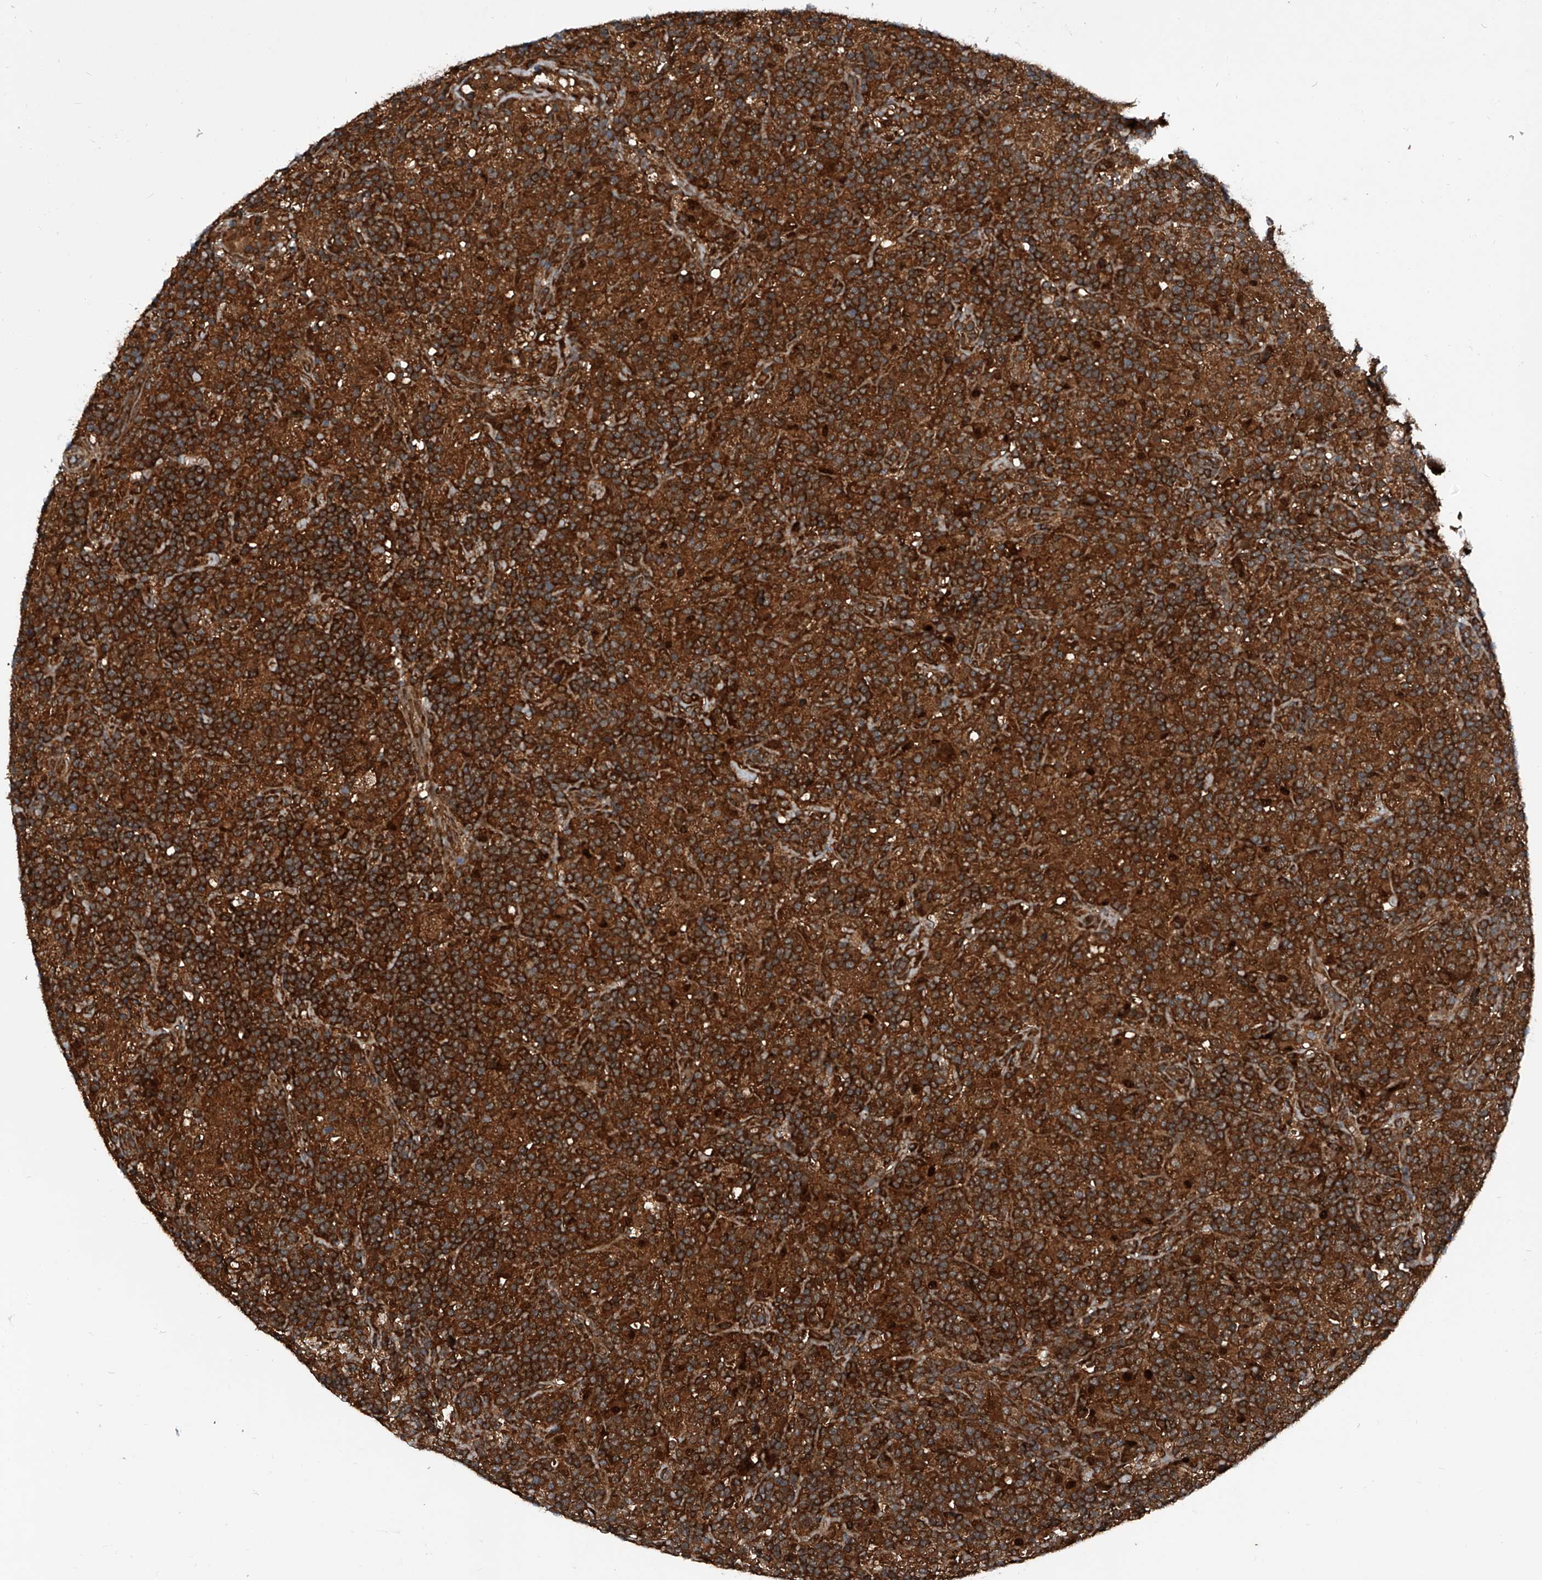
{"staining": {"intensity": "strong", "quantity": ">75%", "location": "cytoplasmic/membranous"}, "tissue": "lymphoma", "cell_type": "Tumor cells", "image_type": "cancer", "snomed": [{"axis": "morphology", "description": "Hodgkin's disease, NOS"}, {"axis": "topography", "description": "Lymph node"}], "caption": "Immunohistochemistry of lymphoma displays high levels of strong cytoplasmic/membranous staining in approximately >75% of tumor cells. The staining was performed using DAB (3,3'-diaminobenzidine) to visualize the protein expression in brown, while the nuclei were stained in blue with hematoxylin (Magnification: 20x).", "gene": "ASCC3", "patient": {"sex": "male", "age": 70}}